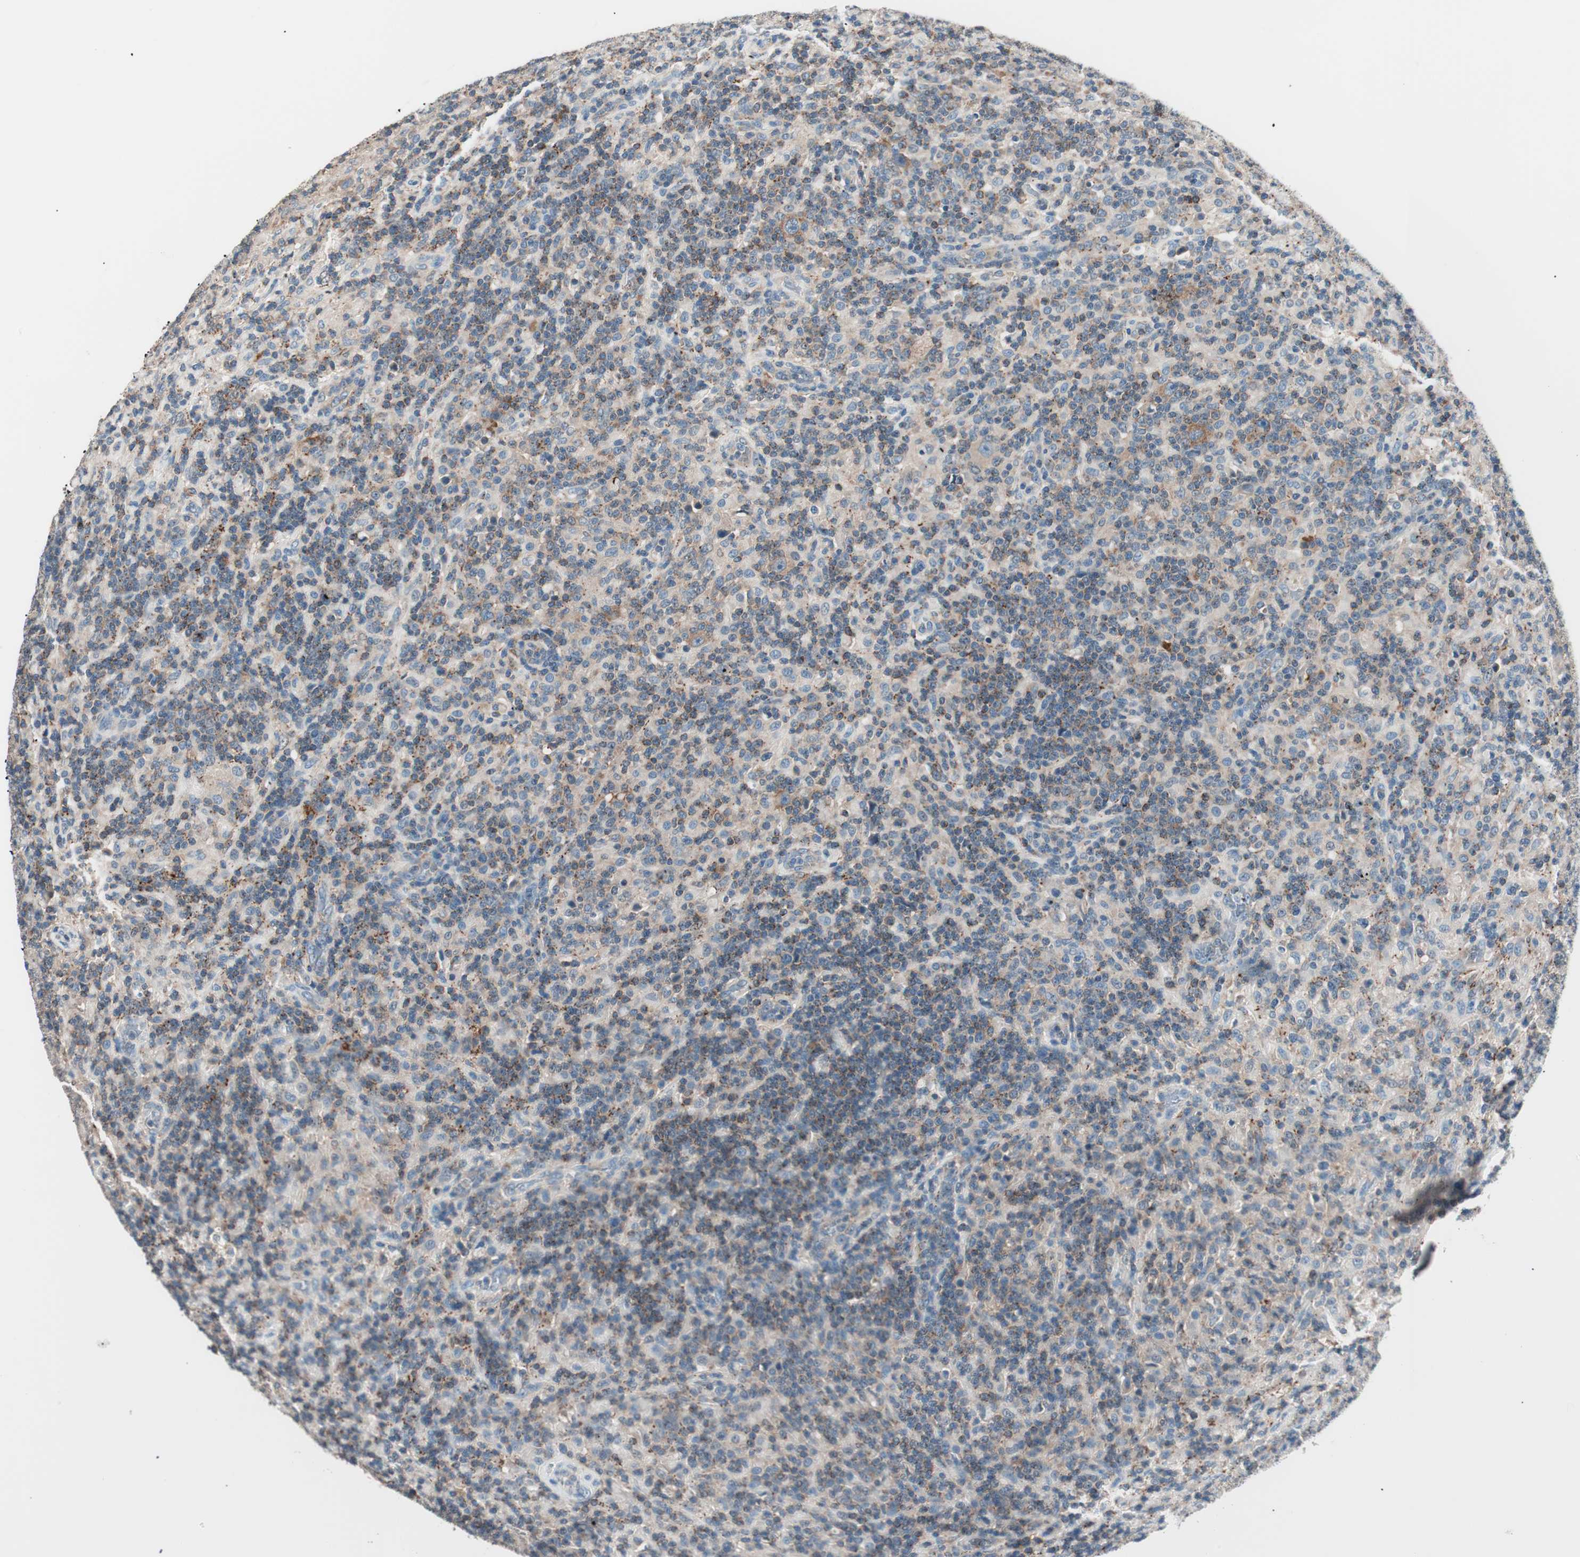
{"staining": {"intensity": "moderate", "quantity": ">75%", "location": "cytoplasmic/membranous"}, "tissue": "lymphoma", "cell_type": "Tumor cells", "image_type": "cancer", "snomed": [{"axis": "morphology", "description": "Hodgkin's disease, NOS"}, {"axis": "topography", "description": "Lymph node"}], "caption": "This photomicrograph demonstrates Hodgkin's disease stained with immunohistochemistry to label a protein in brown. The cytoplasmic/membranous of tumor cells show moderate positivity for the protein. Nuclei are counter-stained blue.", "gene": "RAD54B", "patient": {"sex": "male", "age": 70}}